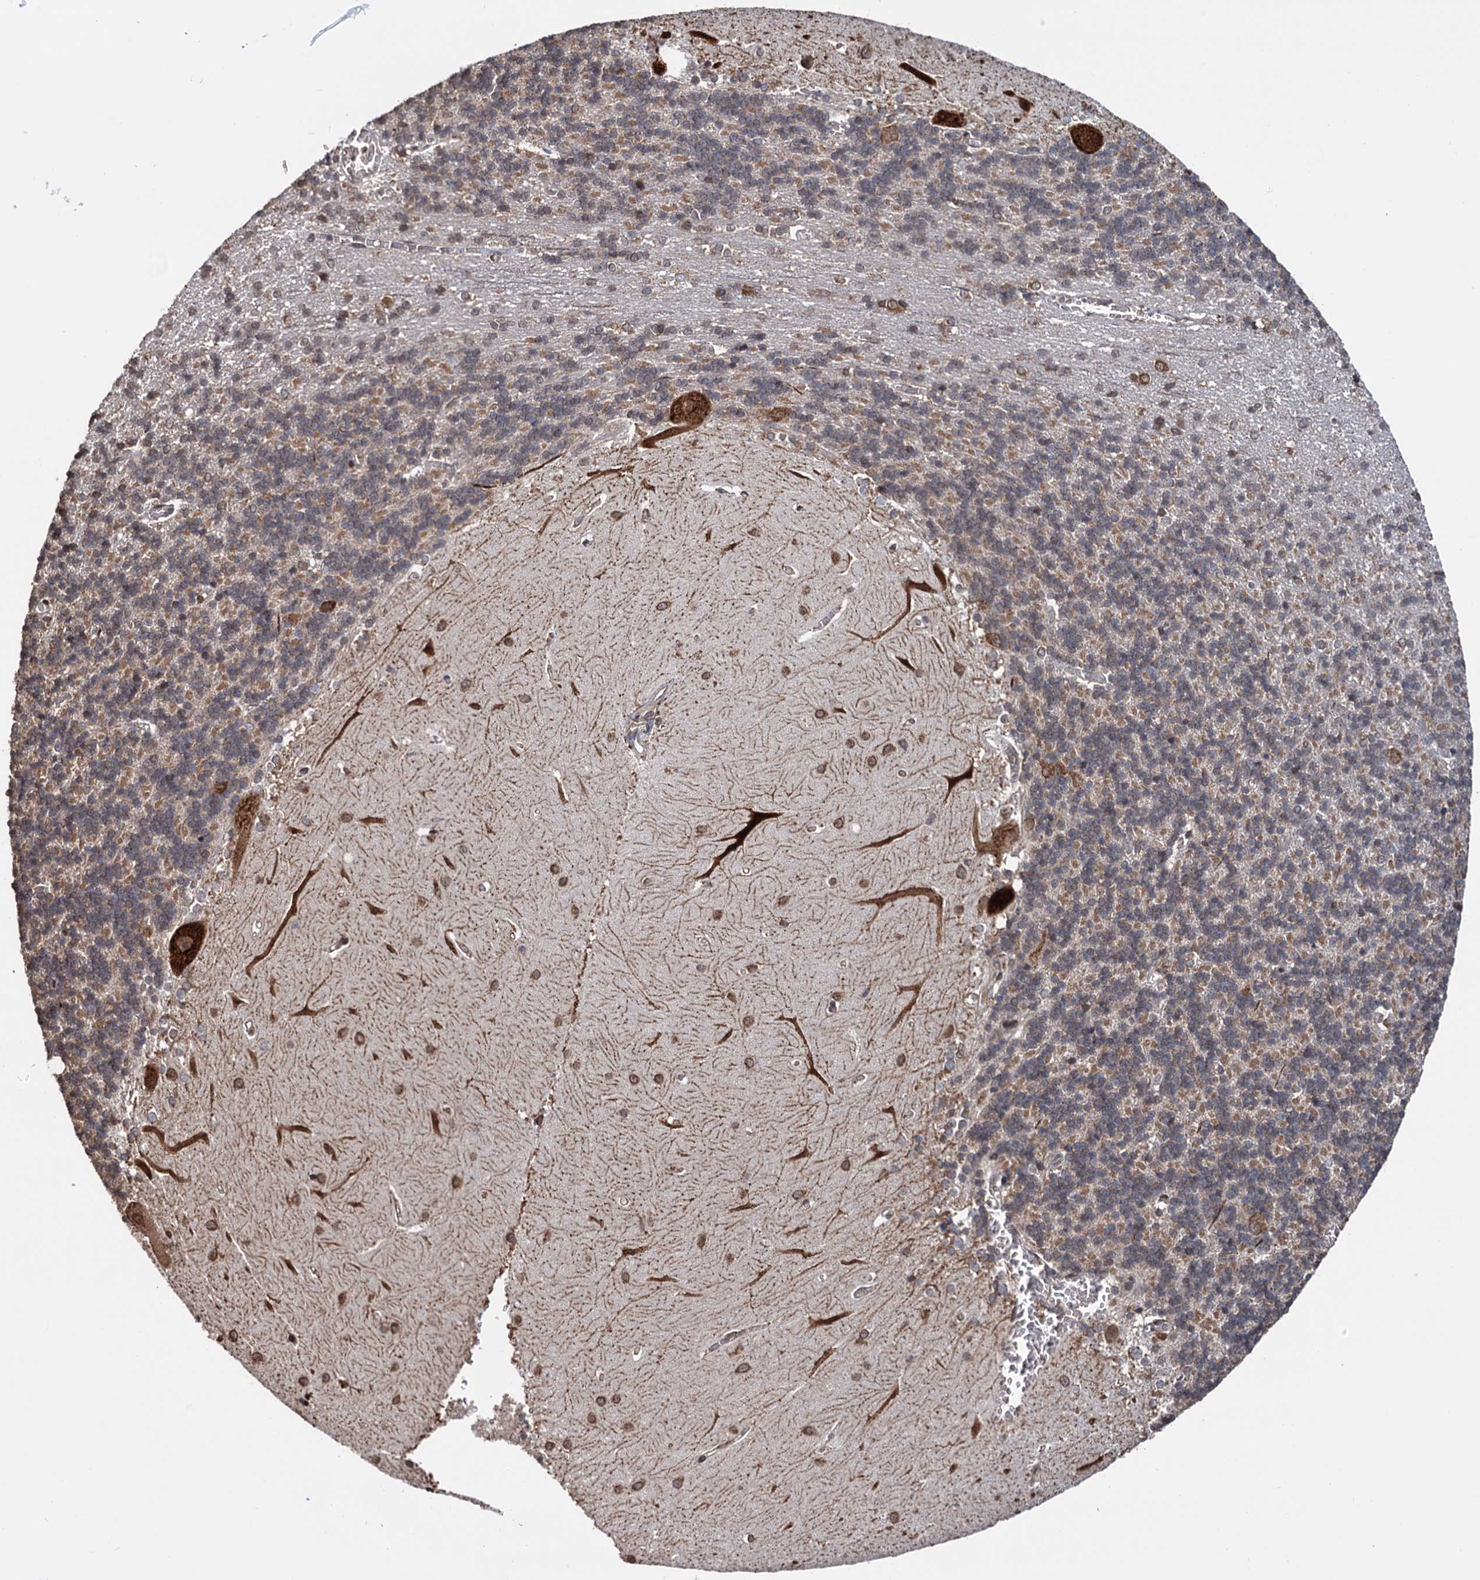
{"staining": {"intensity": "moderate", "quantity": "25%-75%", "location": "cytoplasmic/membranous"}, "tissue": "cerebellum", "cell_type": "Cells in granular layer", "image_type": "normal", "snomed": [{"axis": "morphology", "description": "Normal tissue, NOS"}, {"axis": "topography", "description": "Cerebellum"}], "caption": "Immunohistochemical staining of unremarkable cerebellum demonstrates medium levels of moderate cytoplasmic/membranous positivity in about 25%-75% of cells in granular layer.", "gene": "TBC1D12", "patient": {"sex": "male", "age": 37}}